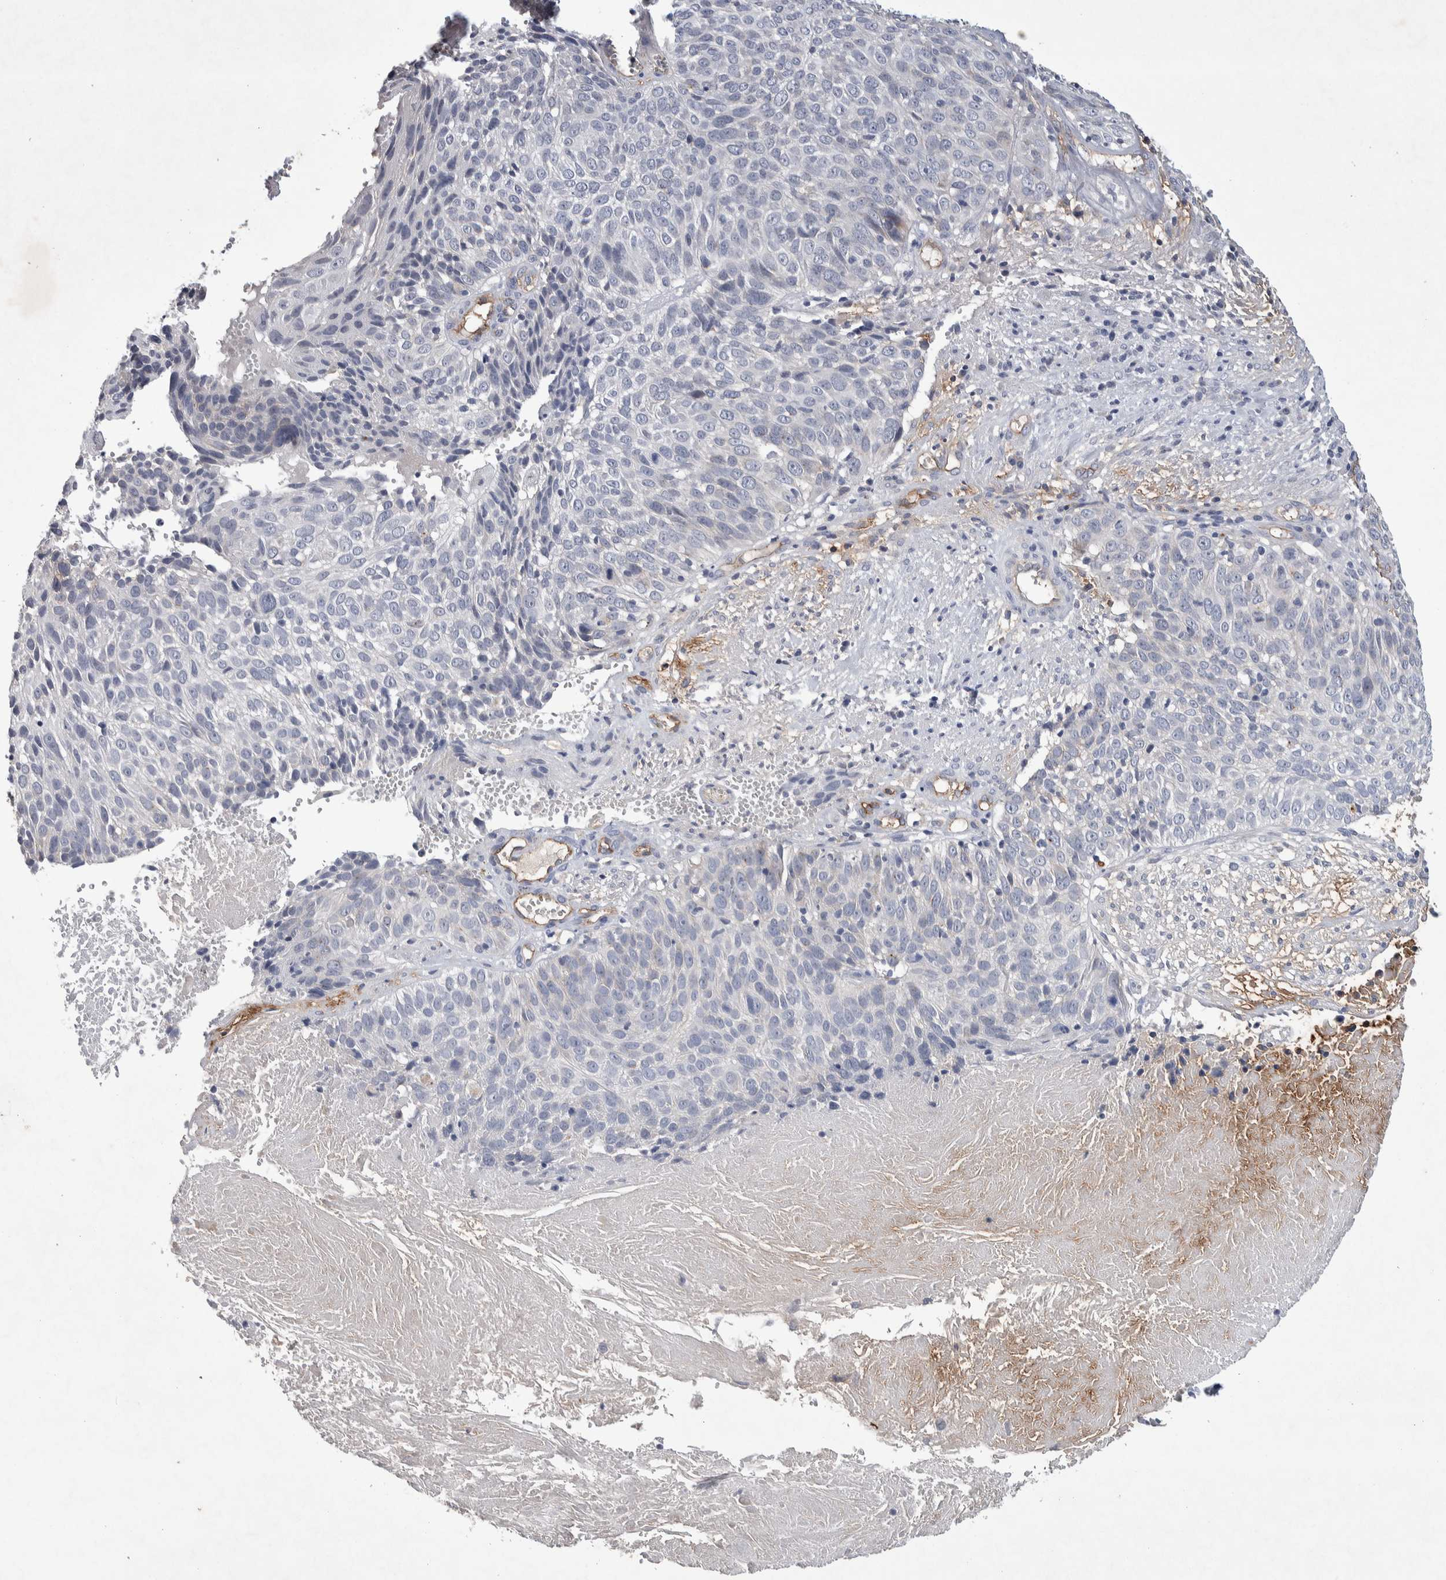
{"staining": {"intensity": "negative", "quantity": "none", "location": "none"}, "tissue": "cervical cancer", "cell_type": "Tumor cells", "image_type": "cancer", "snomed": [{"axis": "morphology", "description": "Squamous cell carcinoma, NOS"}, {"axis": "topography", "description": "Cervix"}], "caption": "This is an immunohistochemistry (IHC) image of cervical squamous cell carcinoma. There is no expression in tumor cells.", "gene": "CEP131", "patient": {"sex": "female", "age": 74}}